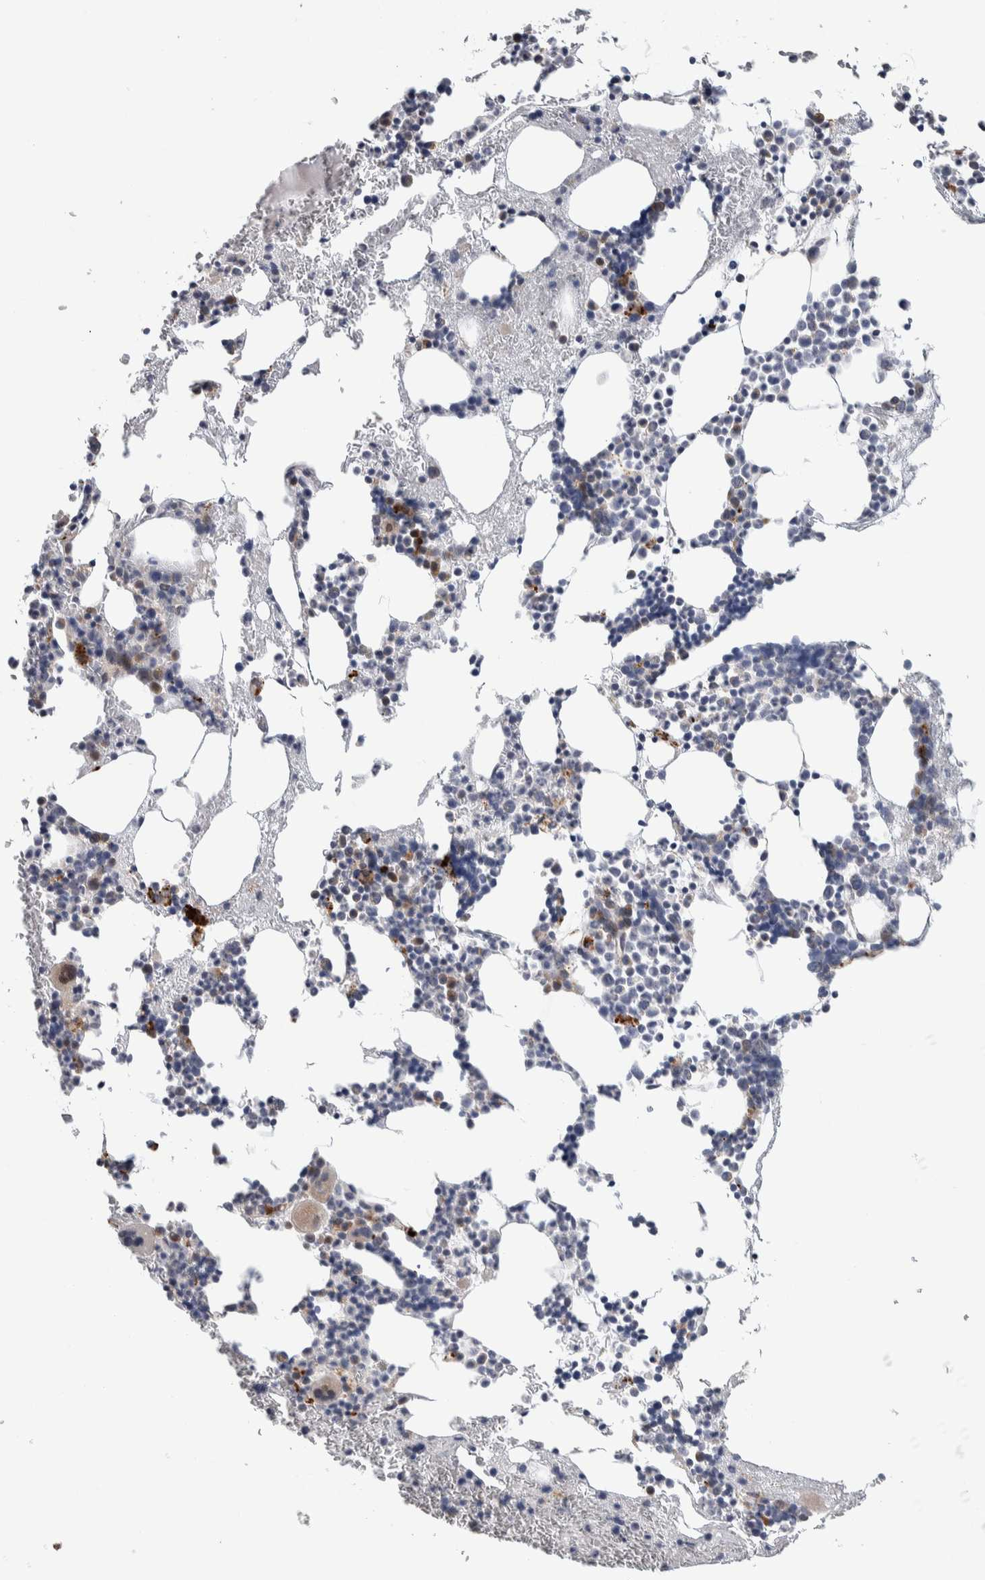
{"staining": {"intensity": "moderate", "quantity": "<25%", "location": "cytoplasmic/membranous"}, "tissue": "bone marrow", "cell_type": "Hematopoietic cells", "image_type": "normal", "snomed": [{"axis": "morphology", "description": "Normal tissue, NOS"}, {"axis": "morphology", "description": "Inflammation, NOS"}, {"axis": "topography", "description": "Bone marrow"}], "caption": "Protein expression analysis of unremarkable bone marrow shows moderate cytoplasmic/membranous positivity in approximately <25% of hematopoietic cells.", "gene": "PRRG4", "patient": {"sex": "female", "age": 67}}